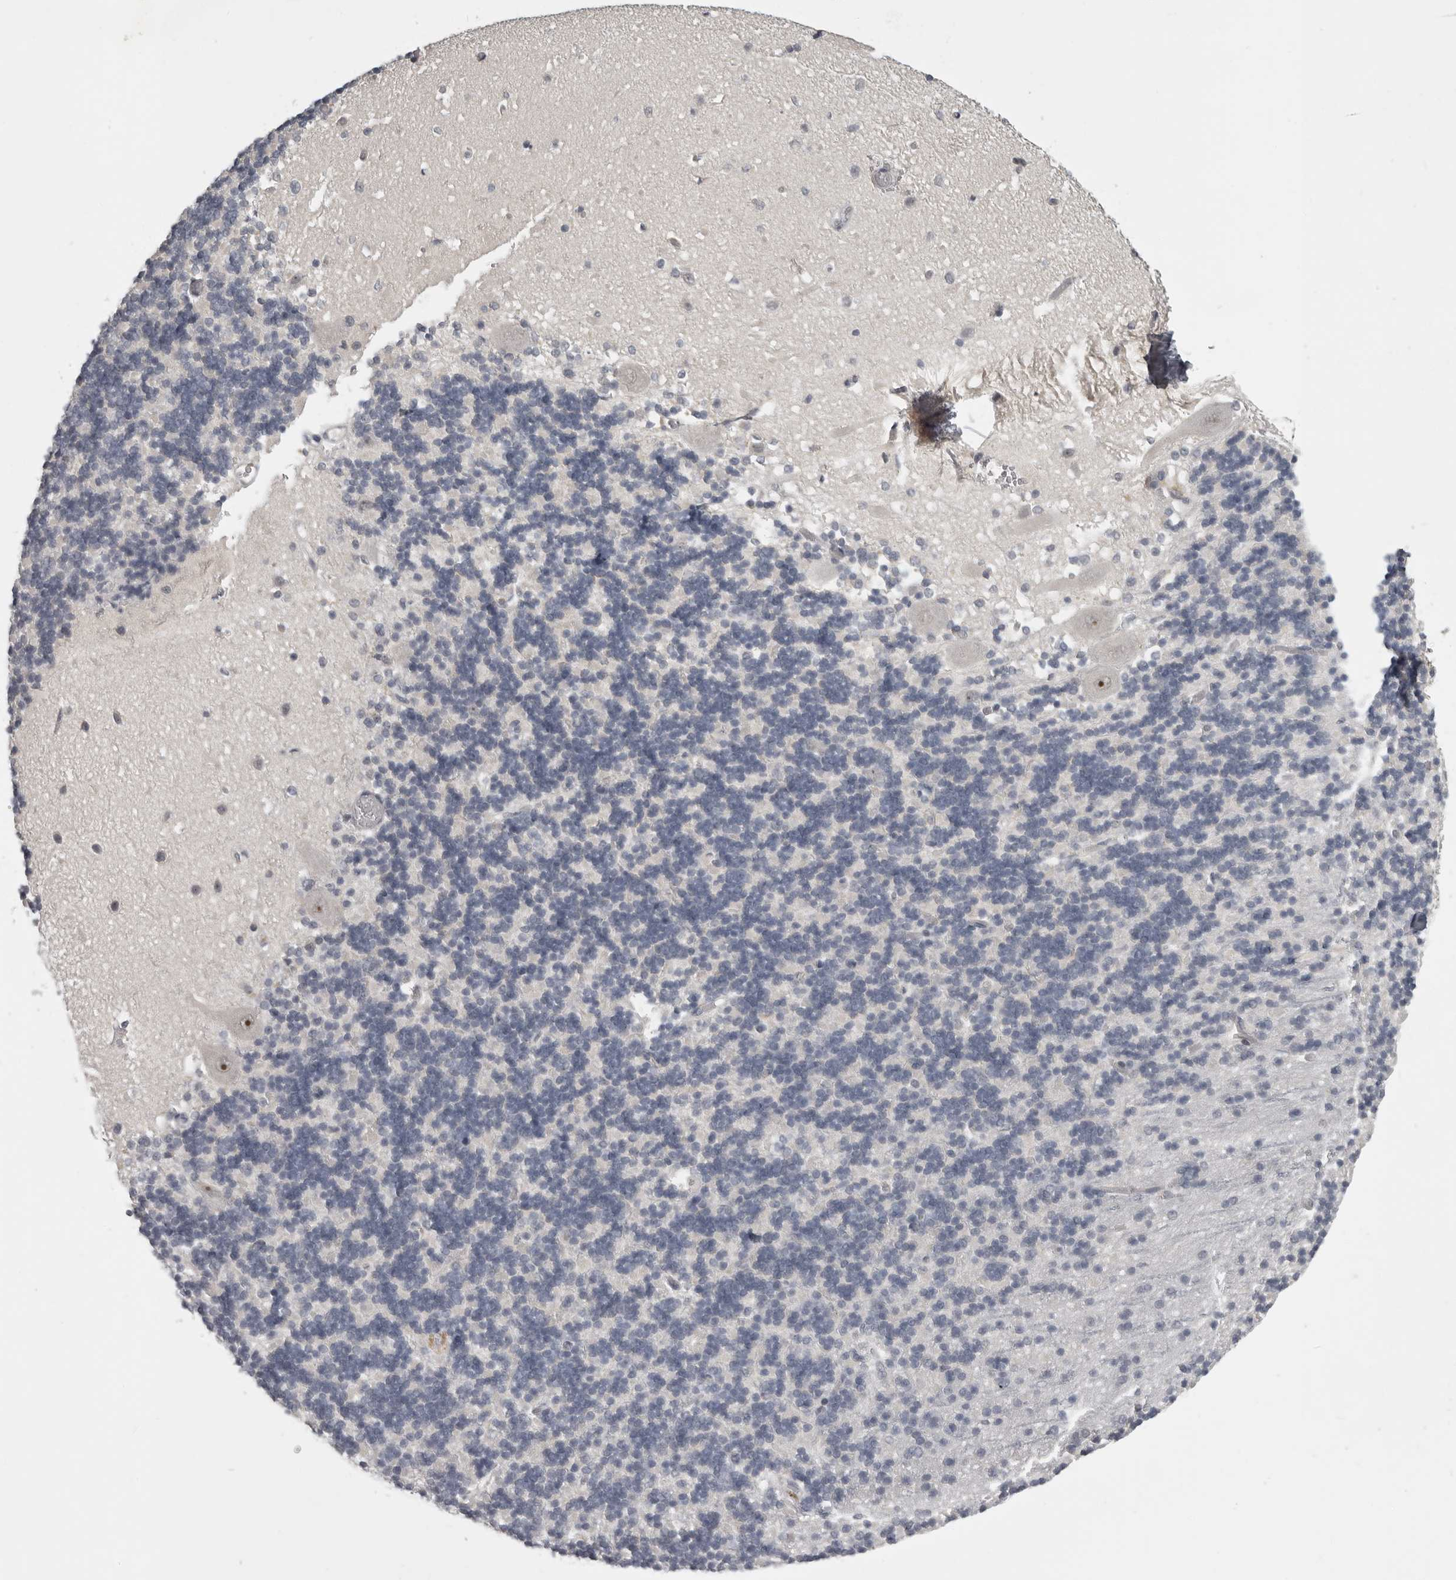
{"staining": {"intensity": "negative", "quantity": "none", "location": "none"}, "tissue": "cerebellum", "cell_type": "Cells in granular layer", "image_type": "normal", "snomed": [{"axis": "morphology", "description": "Normal tissue, NOS"}, {"axis": "topography", "description": "Cerebellum"}], "caption": "There is no significant staining in cells in granular layer of cerebellum. (DAB (3,3'-diaminobenzidine) immunohistochemistry (IHC) with hematoxylin counter stain).", "gene": "MRTO4", "patient": {"sex": "male", "age": 37}}